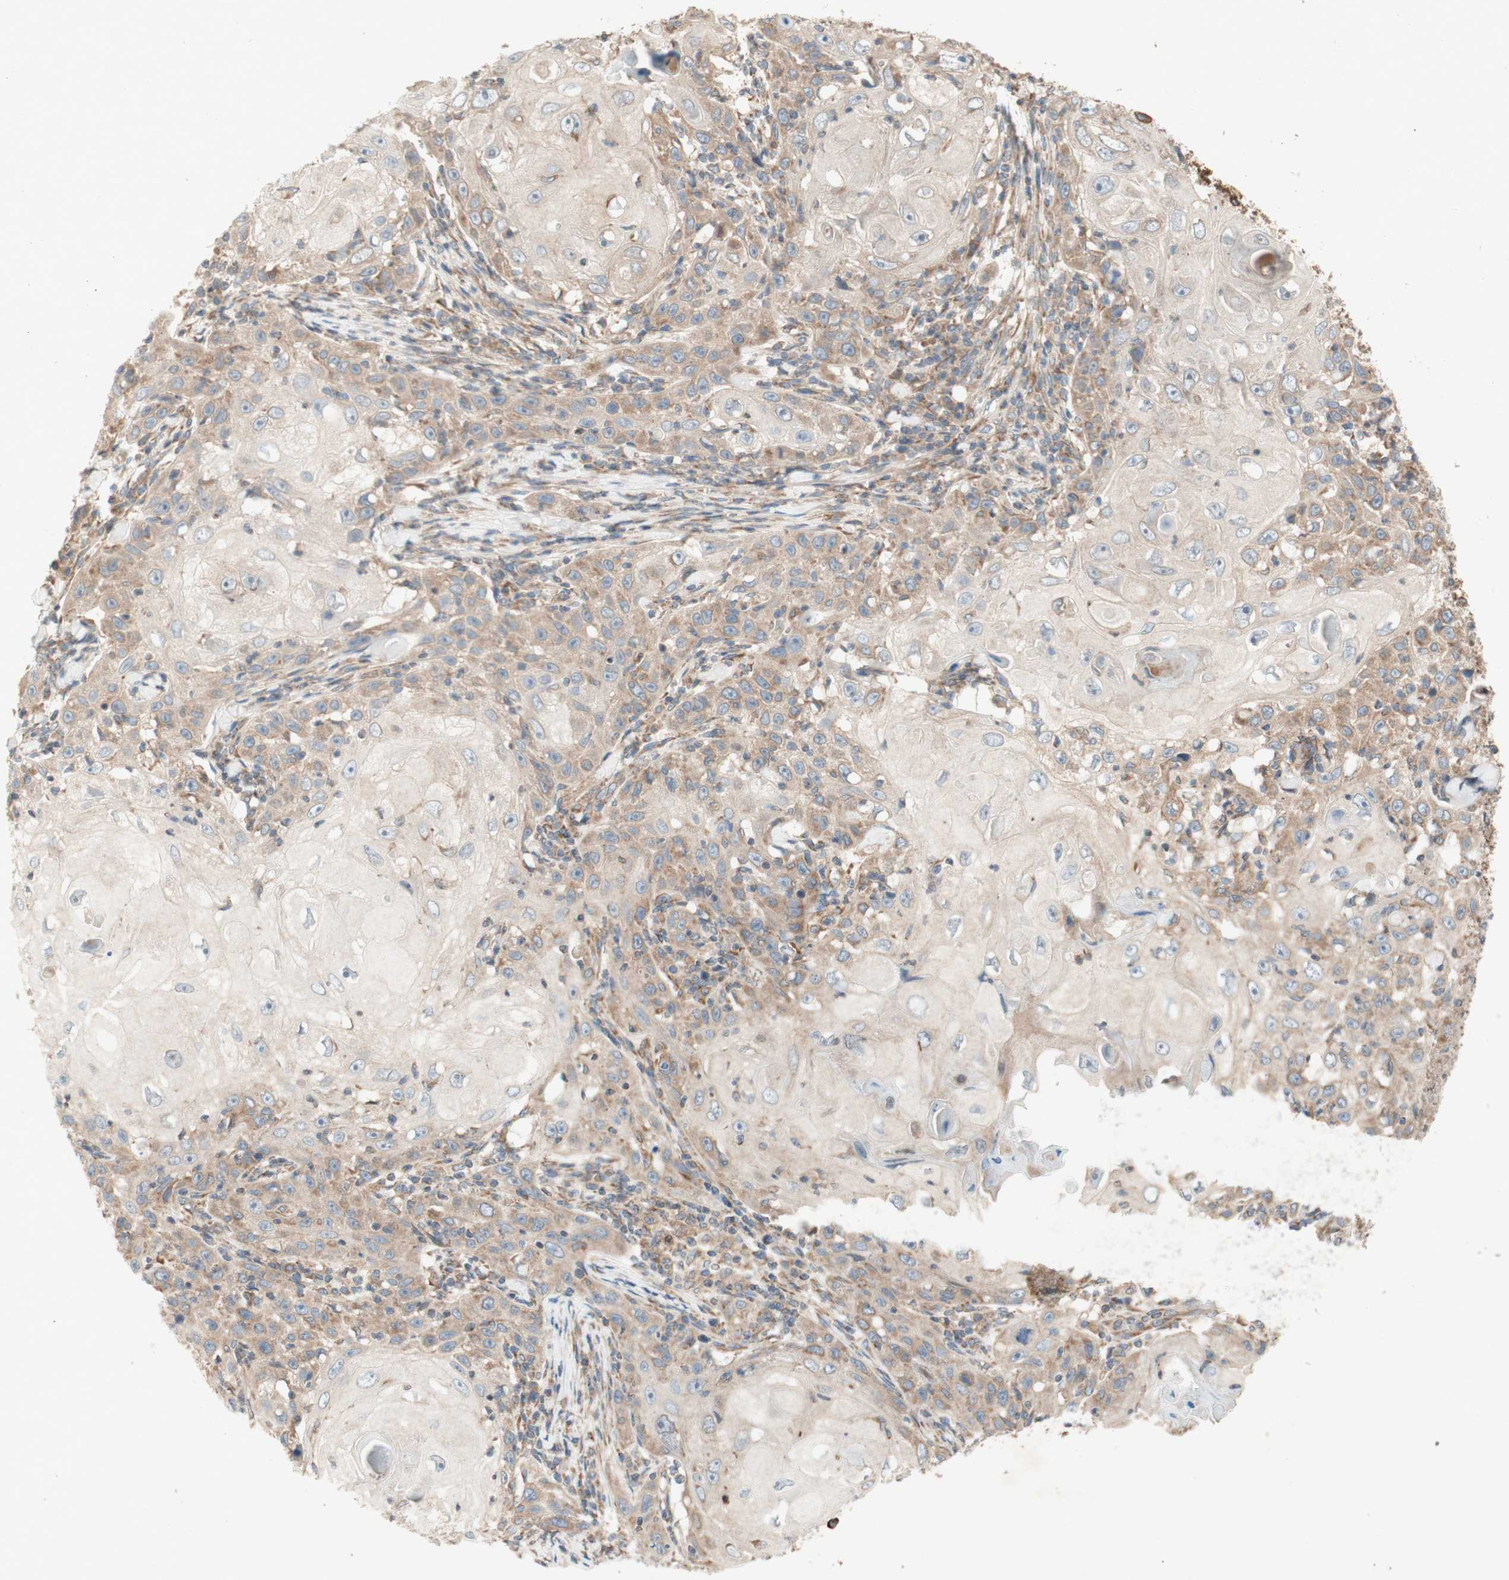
{"staining": {"intensity": "moderate", "quantity": ">75%", "location": "cytoplasmic/membranous"}, "tissue": "skin cancer", "cell_type": "Tumor cells", "image_type": "cancer", "snomed": [{"axis": "morphology", "description": "Squamous cell carcinoma, NOS"}, {"axis": "topography", "description": "Skin"}], "caption": "Protein positivity by immunohistochemistry shows moderate cytoplasmic/membranous expression in about >75% of tumor cells in skin cancer. (DAB (3,3'-diaminobenzidine) IHC with brightfield microscopy, high magnification).", "gene": "SOCS2", "patient": {"sex": "female", "age": 88}}